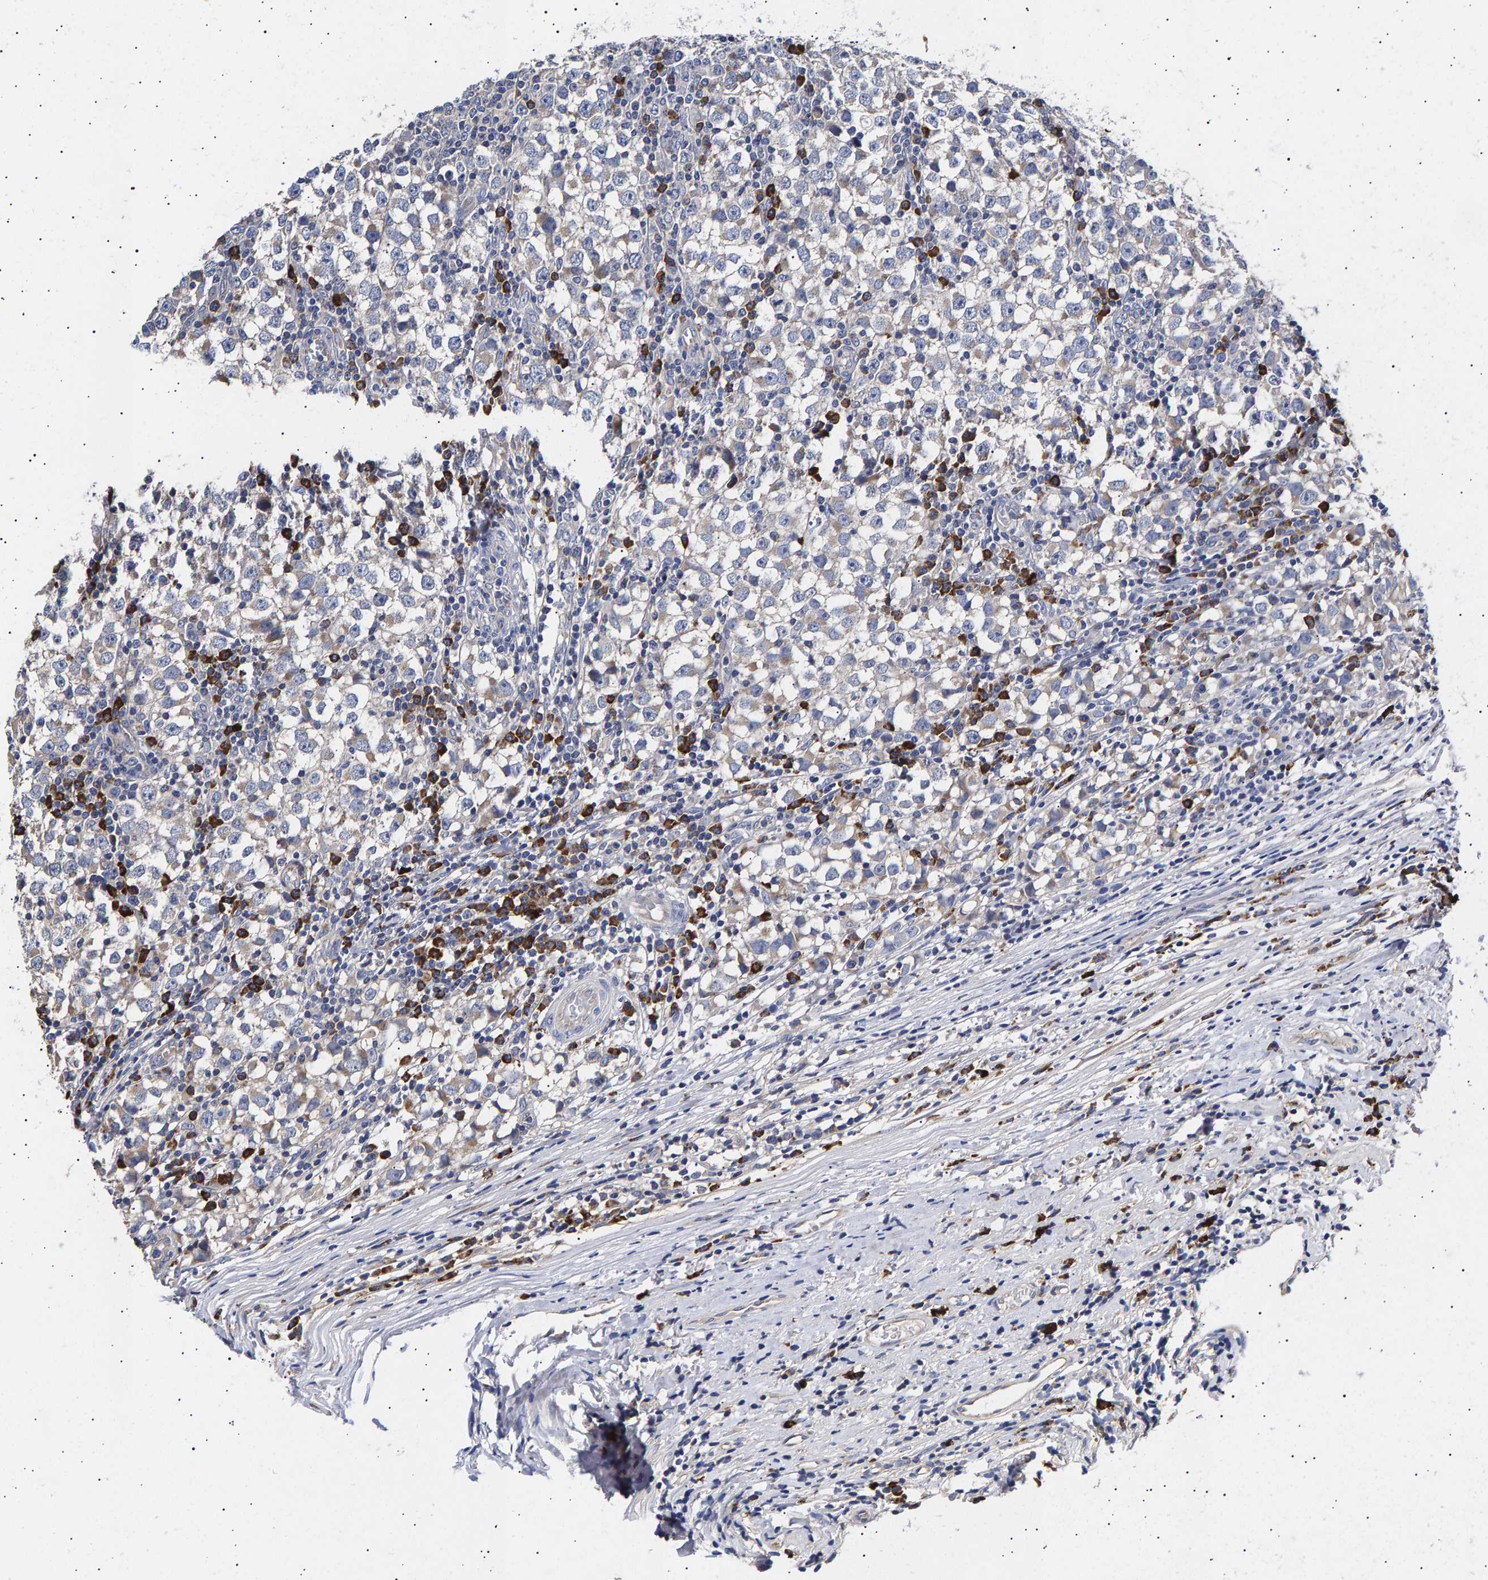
{"staining": {"intensity": "negative", "quantity": "none", "location": "none"}, "tissue": "testis cancer", "cell_type": "Tumor cells", "image_type": "cancer", "snomed": [{"axis": "morphology", "description": "Seminoma, NOS"}, {"axis": "topography", "description": "Testis"}], "caption": "A histopathology image of testis cancer stained for a protein exhibits no brown staining in tumor cells.", "gene": "ANKRD40", "patient": {"sex": "male", "age": 65}}